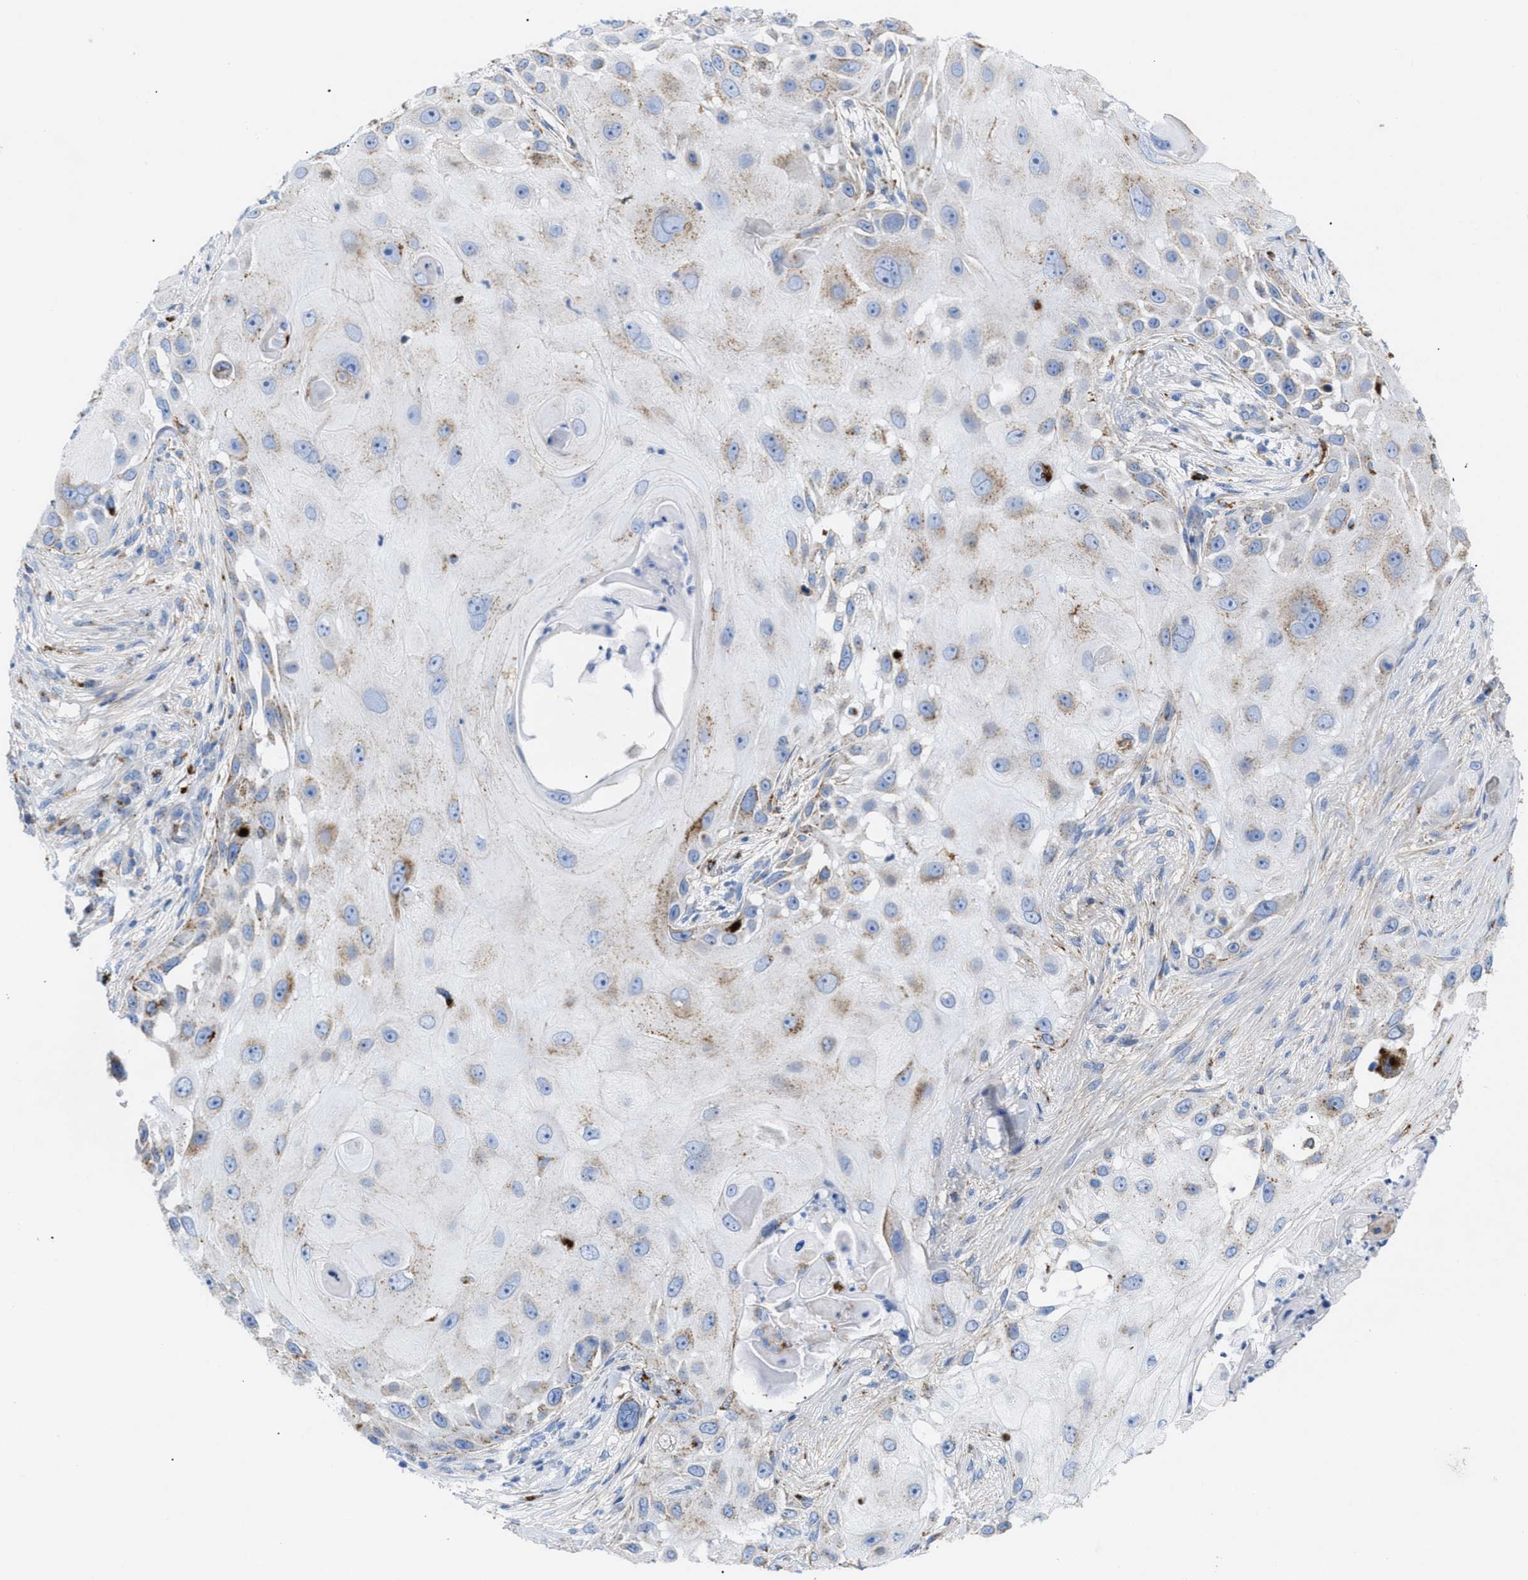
{"staining": {"intensity": "moderate", "quantity": "25%-75%", "location": "cytoplasmic/membranous"}, "tissue": "skin cancer", "cell_type": "Tumor cells", "image_type": "cancer", "snomed": [{"axis": "morphology", "description": "Squamous cell carcinoma, NOS"}, {"axis": "topography", "description": "Skin"}], "caption": "This histopathology image exhibits immunohistochemistry staining of human squamous cell carcinoma (skin), with medium moderate cytoplasmic/membranous expression in about 25%-75% of tumor cells.", "gene": "DRAM2", "patient": {"sex": "female", "age": 44}}